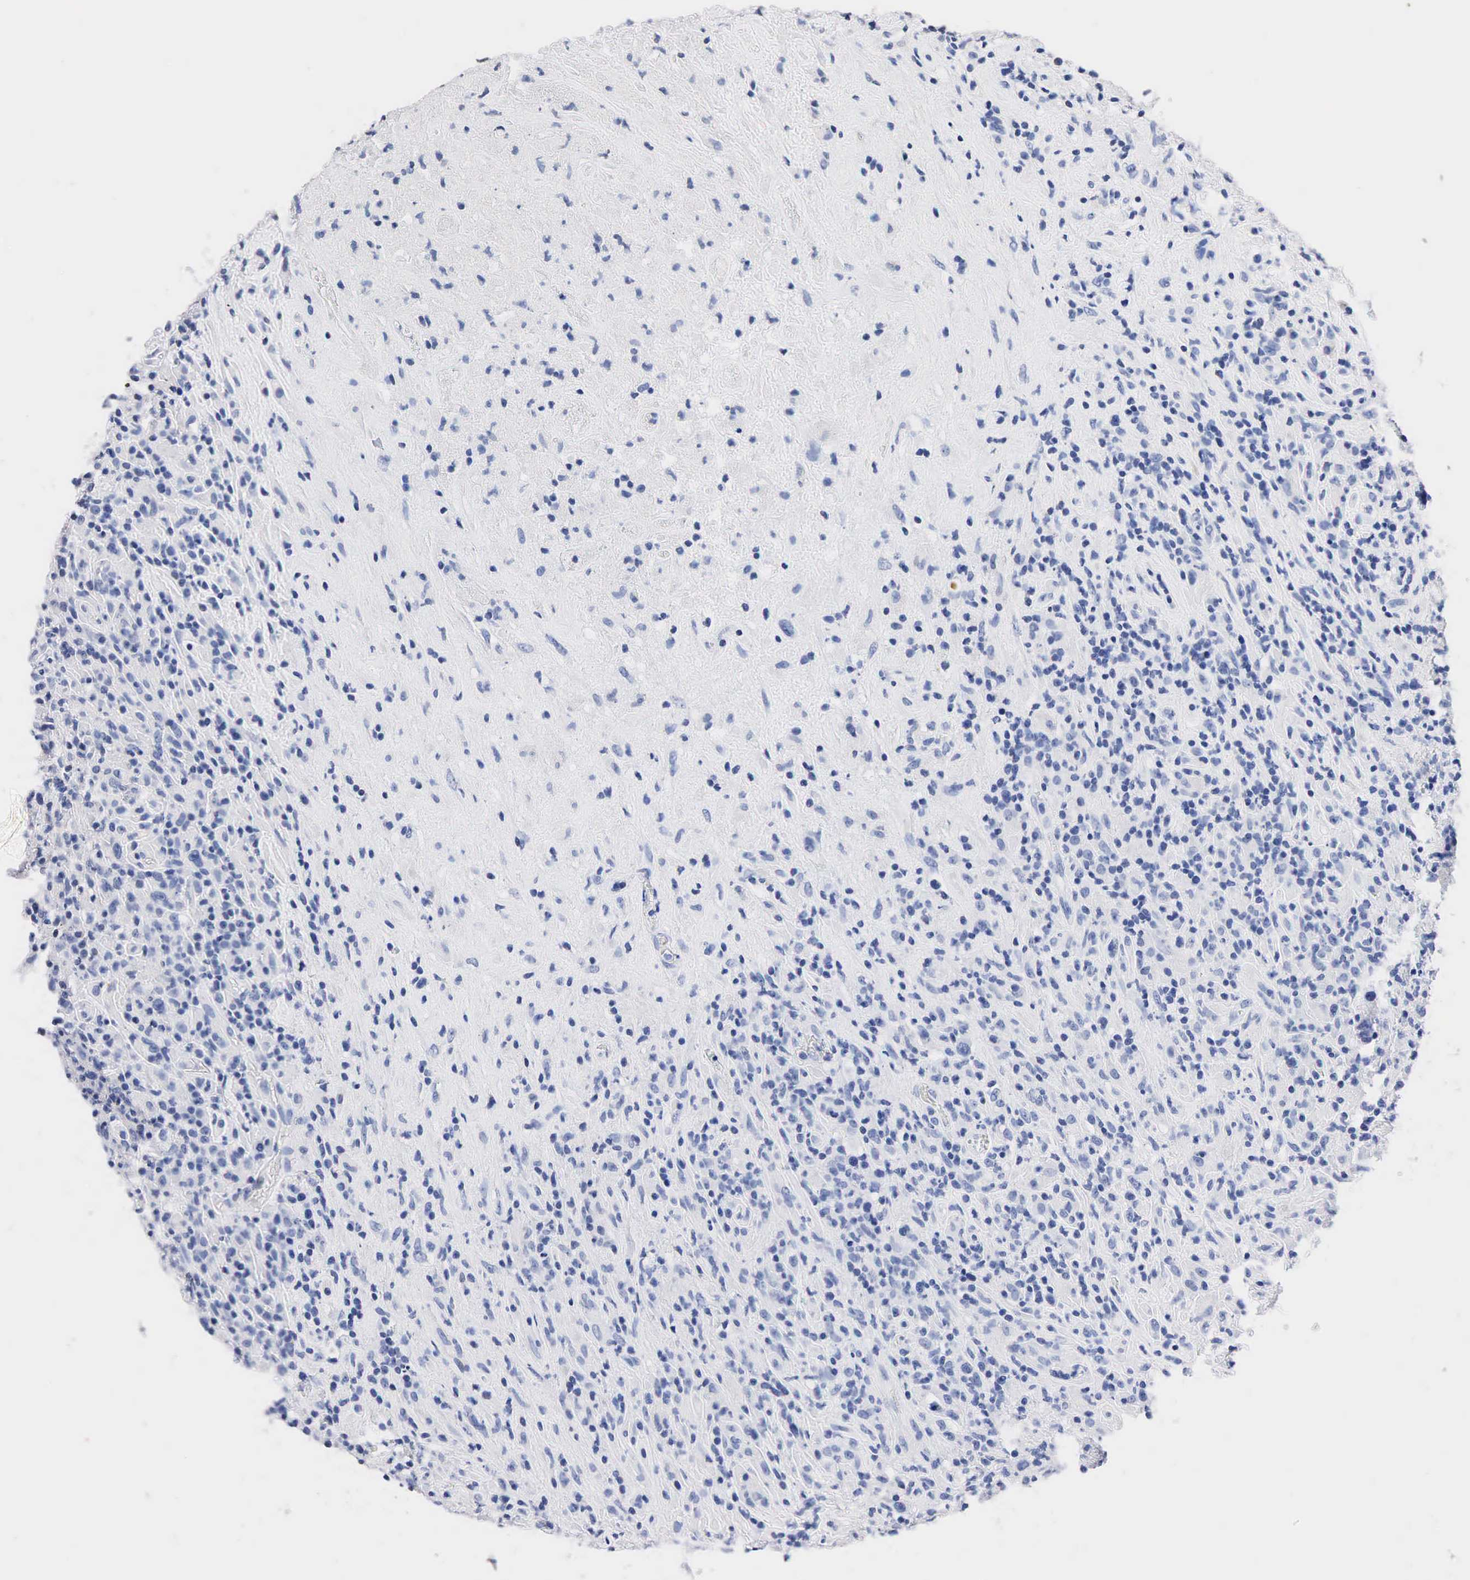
{"staining": {"intensity": "negative", "quantity": "none", "location": "none"}, "tissue": "lymphoma", "cell_type": "Tumor cells", "image_type": "cancer", "snomed": [{"axis": "morphology", "description": "Hodgkin's disease, NOS"}, {"axis": "topography", "description": "Lymph node"}], "caption": "High power microscopy image of an immunohistochemistry (IHC) photomicrograph of Hodgkin's disease, revealing no significant positivity in tumor cells.", "gene": "SST", "patient": {"sex": "male", "age": 46}}